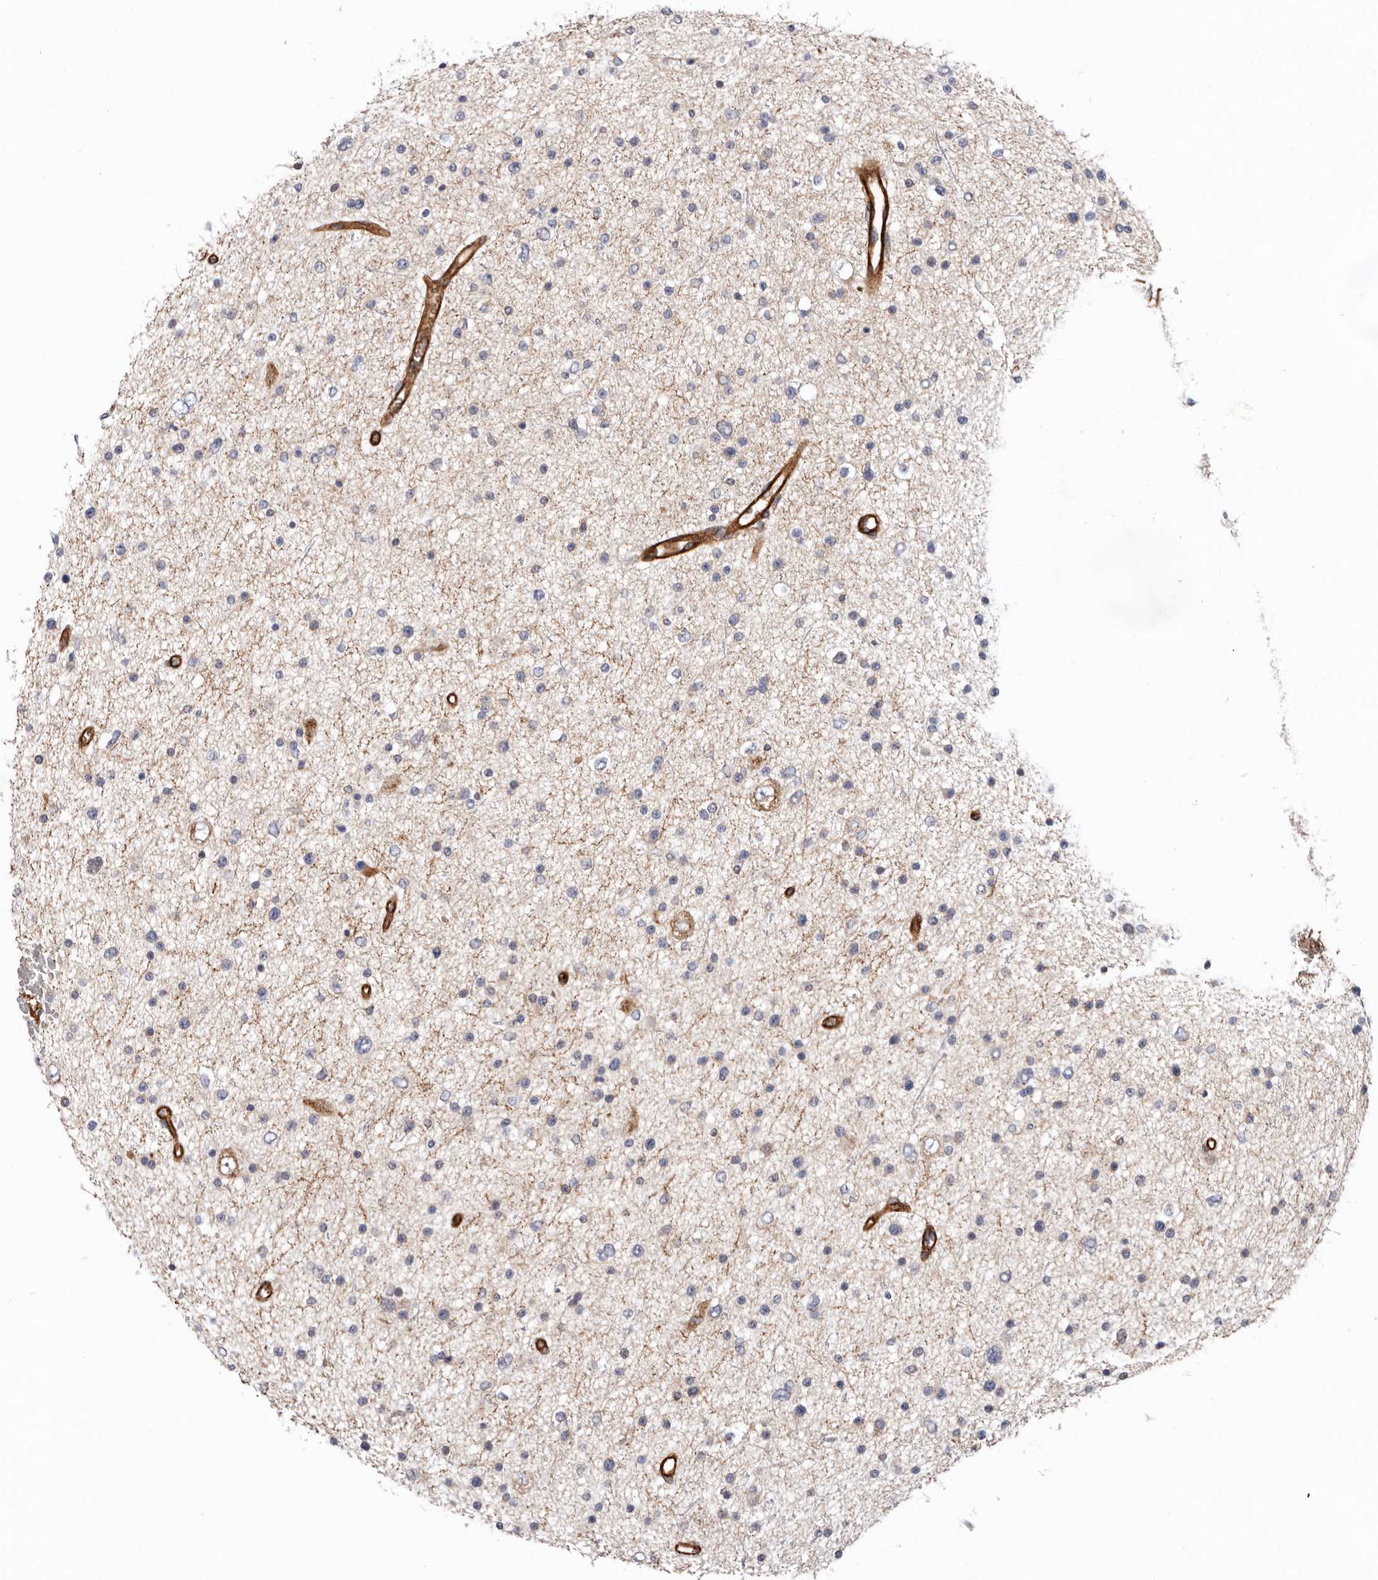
{"staining": {"intensity": "negative", "quantity": "none", "location": "none"}, "tissue": "glioma", "cell_type": "Tumor cells", "image_type": "cancer", "snomed": [{"axis": "morphology", "description": "Glioma, malignant, Low grade"}, {"axis": "topography", "description": "Brain"}], "caption": "This histopathology image is of glioma stained with immunohistochemistry to label a protein in brown with the nuclei are counter-stained blue. There is no staining in tumor cells. (DAB (3,3'-diaminobenzidine) immunohistochemistry (IHC) with hematoxylin counter stain).", "gene": "TMC7", "patient": {"sex": "female", "age": 37}}